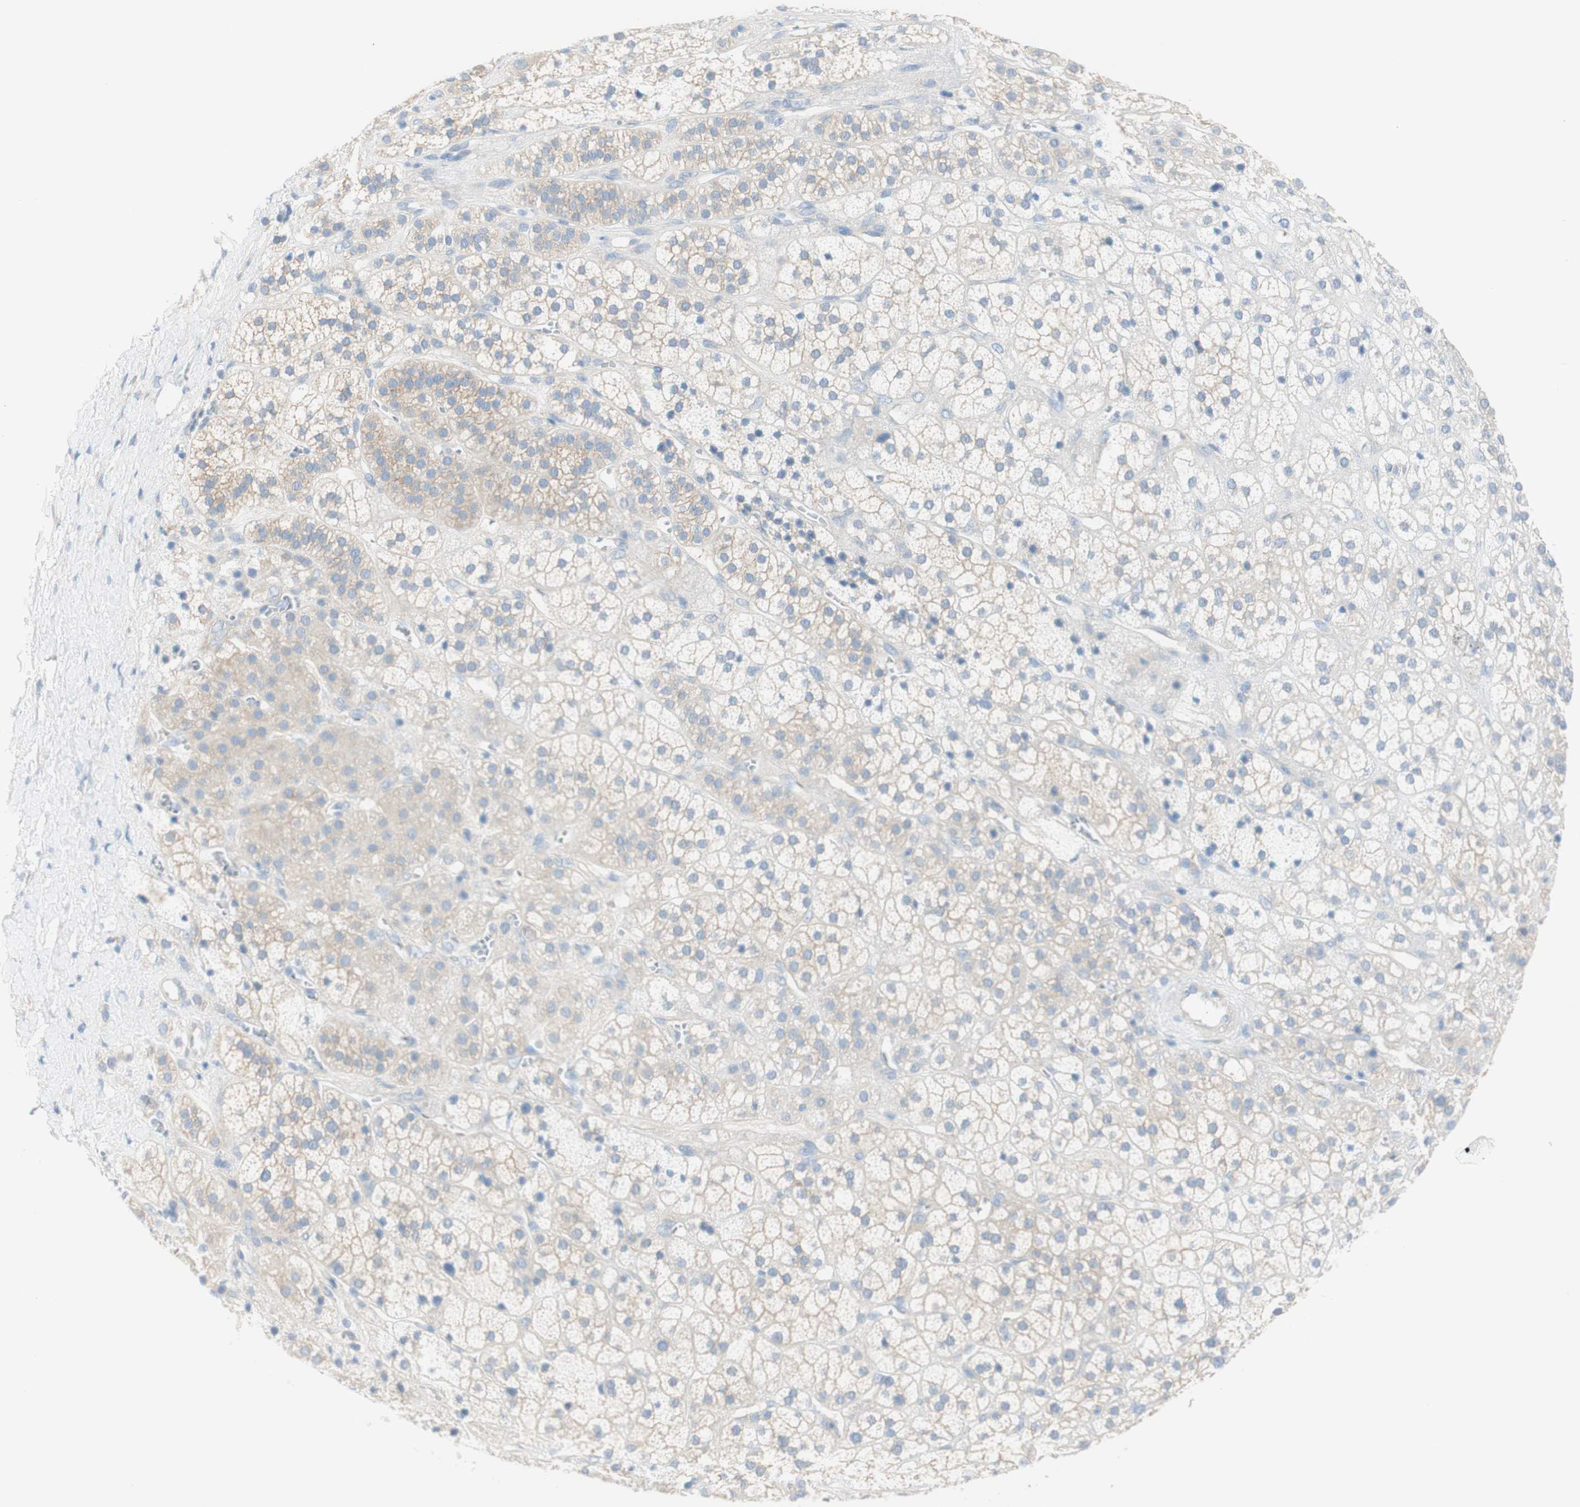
{"staining": {"intensity": "weak", "quantity": ">75%", "location": "cytoplasmic/membranous"}, "tissue": "adrenal gland", "cell_type": "Glandular cells", "image_type": "normal", "snomed": [{"axis": "morphology", "description": "Normal tissue, NOS"}, {"axis": "topography", "description": "Adrenal gland"}], "caption": "Weak cytoplasmic/membranous protein staining is present in approximately >75% of glandular cells in adrenal gland.", "gene": "ATP2B1", "patient": {"sex": "male", "age": 56}}